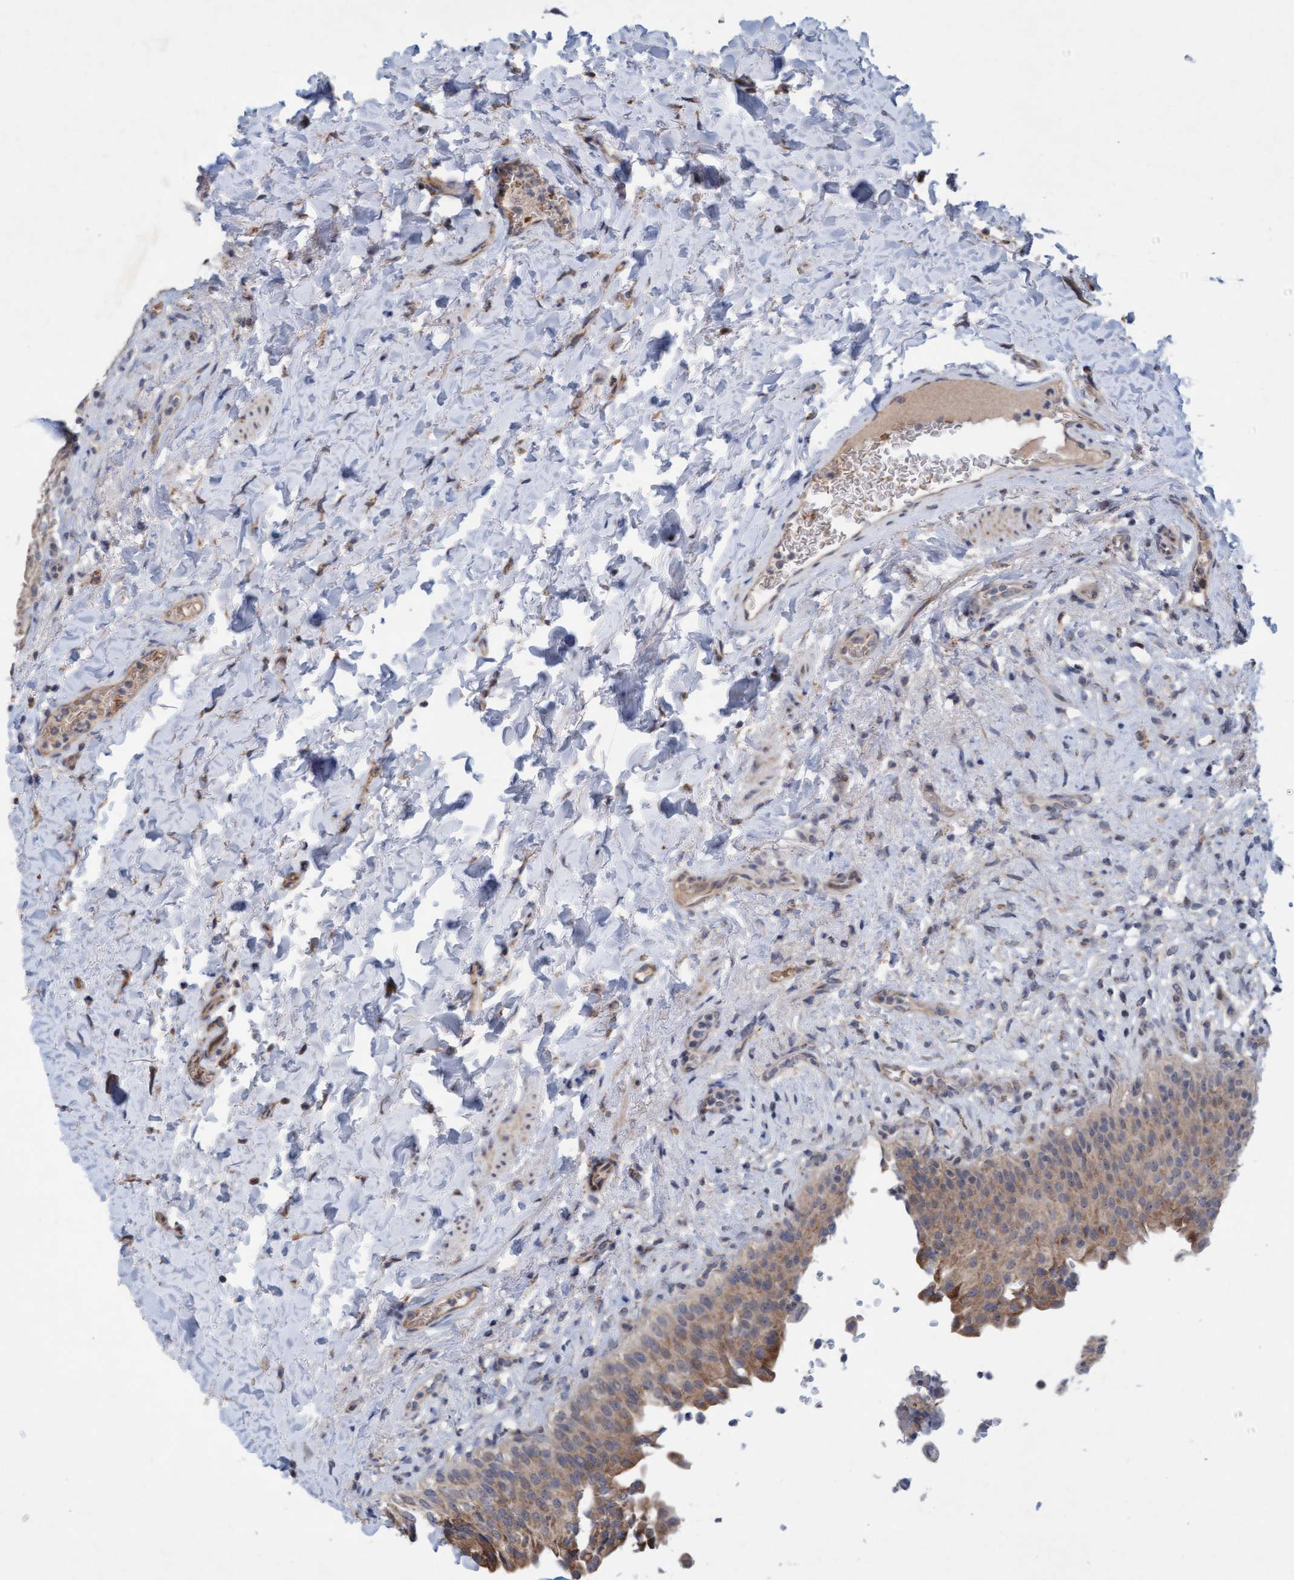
{"staining": {"intensity": "moderate", "quantity": ">75%", "location": "cytoplasmic/membranous"}, "tissue": "urinary bladder", "cell_type": "Urothelial cells", "image_type": "normal", "snomed": [{"axis": "morphology", "description": "Normal tissue, NOS"}, {"axis": "topography", "description": "Urinary bladder"}], "caption": "About >75% of urothelial cells in unremarkable urinary bladder show moderate cytoplasmic/membranous protein staining as visualized by brown immunohistochemical staining.", "gene": "DDHD2", "patient": {"sex": "female", "age": 60}}